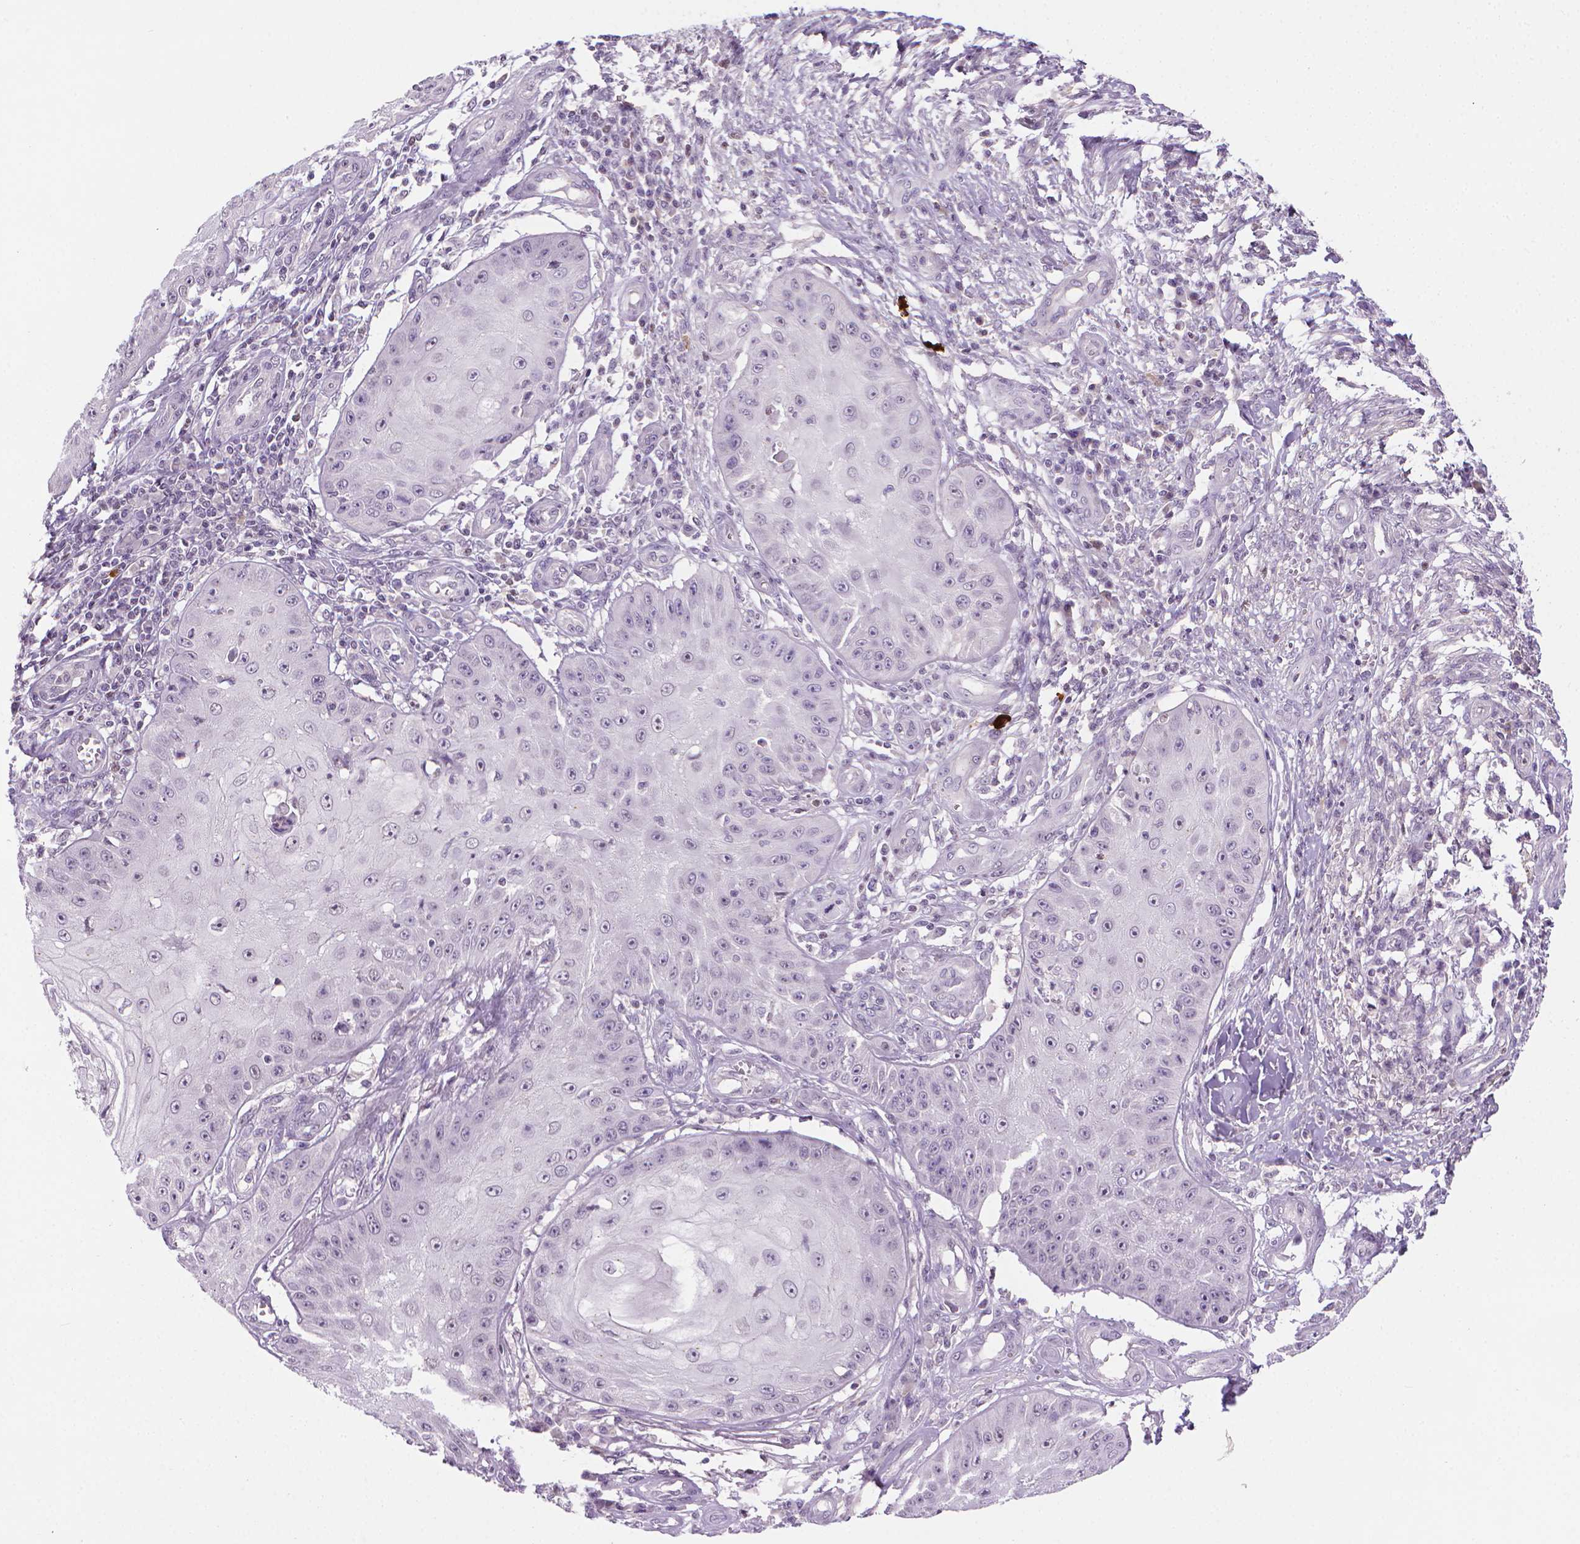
{"staining": {"intensity": "negative", "quantity": "none", "location": "none"}, "tissue": "skin cancer", "cell_type": "Tumor cells", "image_type": "cancer", "snomed": [{"axis": "morphology", "description": "Squamous cell carcinoma, NOS"}, {"axis": "topography", "description": "Skin"}], "caption": "A micrograph of human skin cancer is negative for staining in tumor cells.", "gene": "NCAN", "patient": {"sex": "male", "age": 70}}